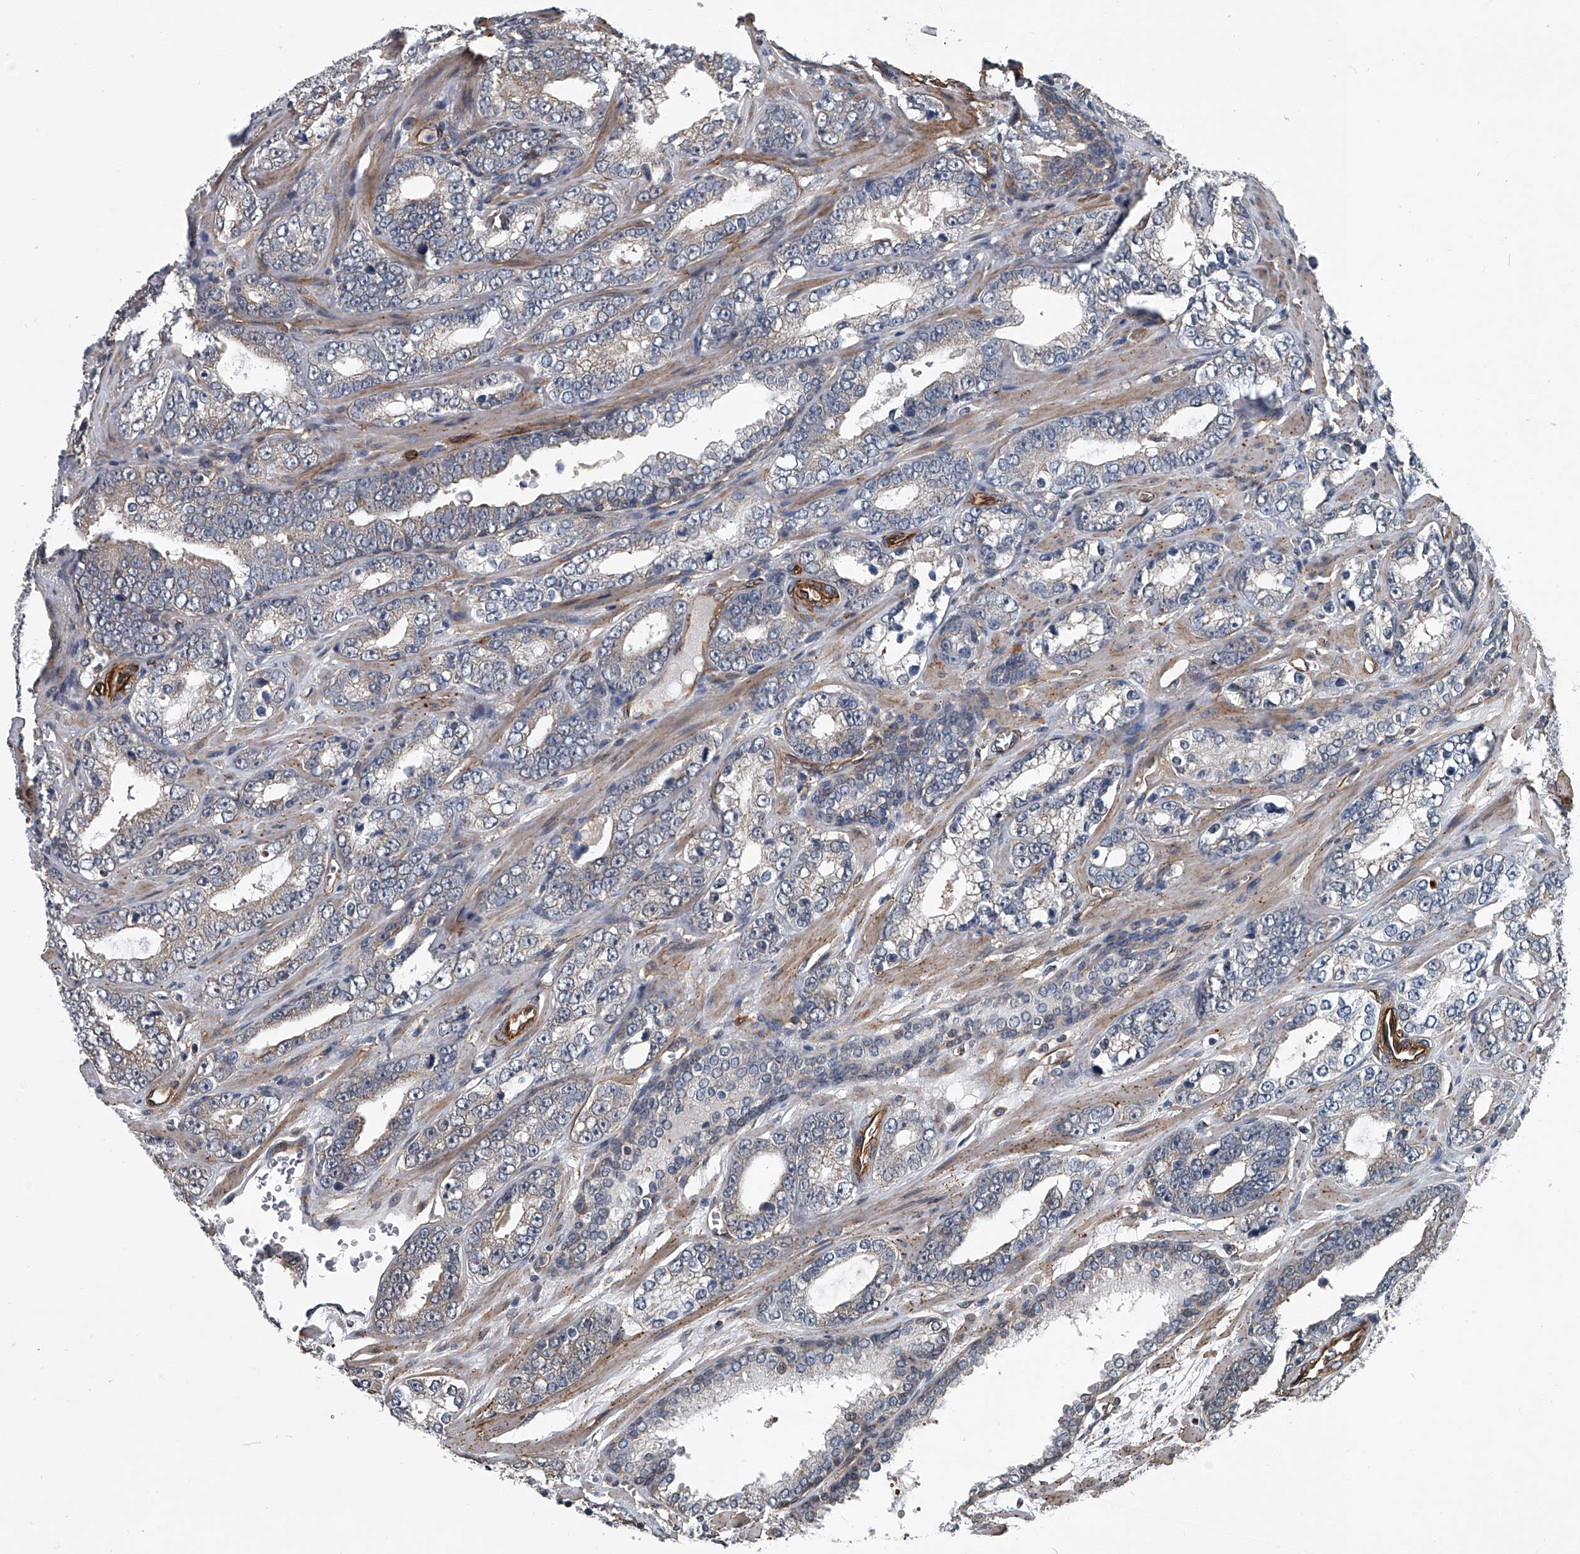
{"staining": {"intensity": "negative", "quantity": "none", "location": "none"}, "tissue": "prostate cancer", "cell_type": "Tumor cells", "image_type": "cancer", "snomed": [{"axis": "morphology", "description": "Adenocarcinoma, High grade"}, {"axis": "topography", "description": "Prostate"}], "caption": "This is a photomicrograph of immunohistochemistry staining of prostate high-grade adenocarcinoma, which shows no positivity in tumor cells.", "gene": "LDLRAD2", "patient": {"sex": "male", "age": 62}}